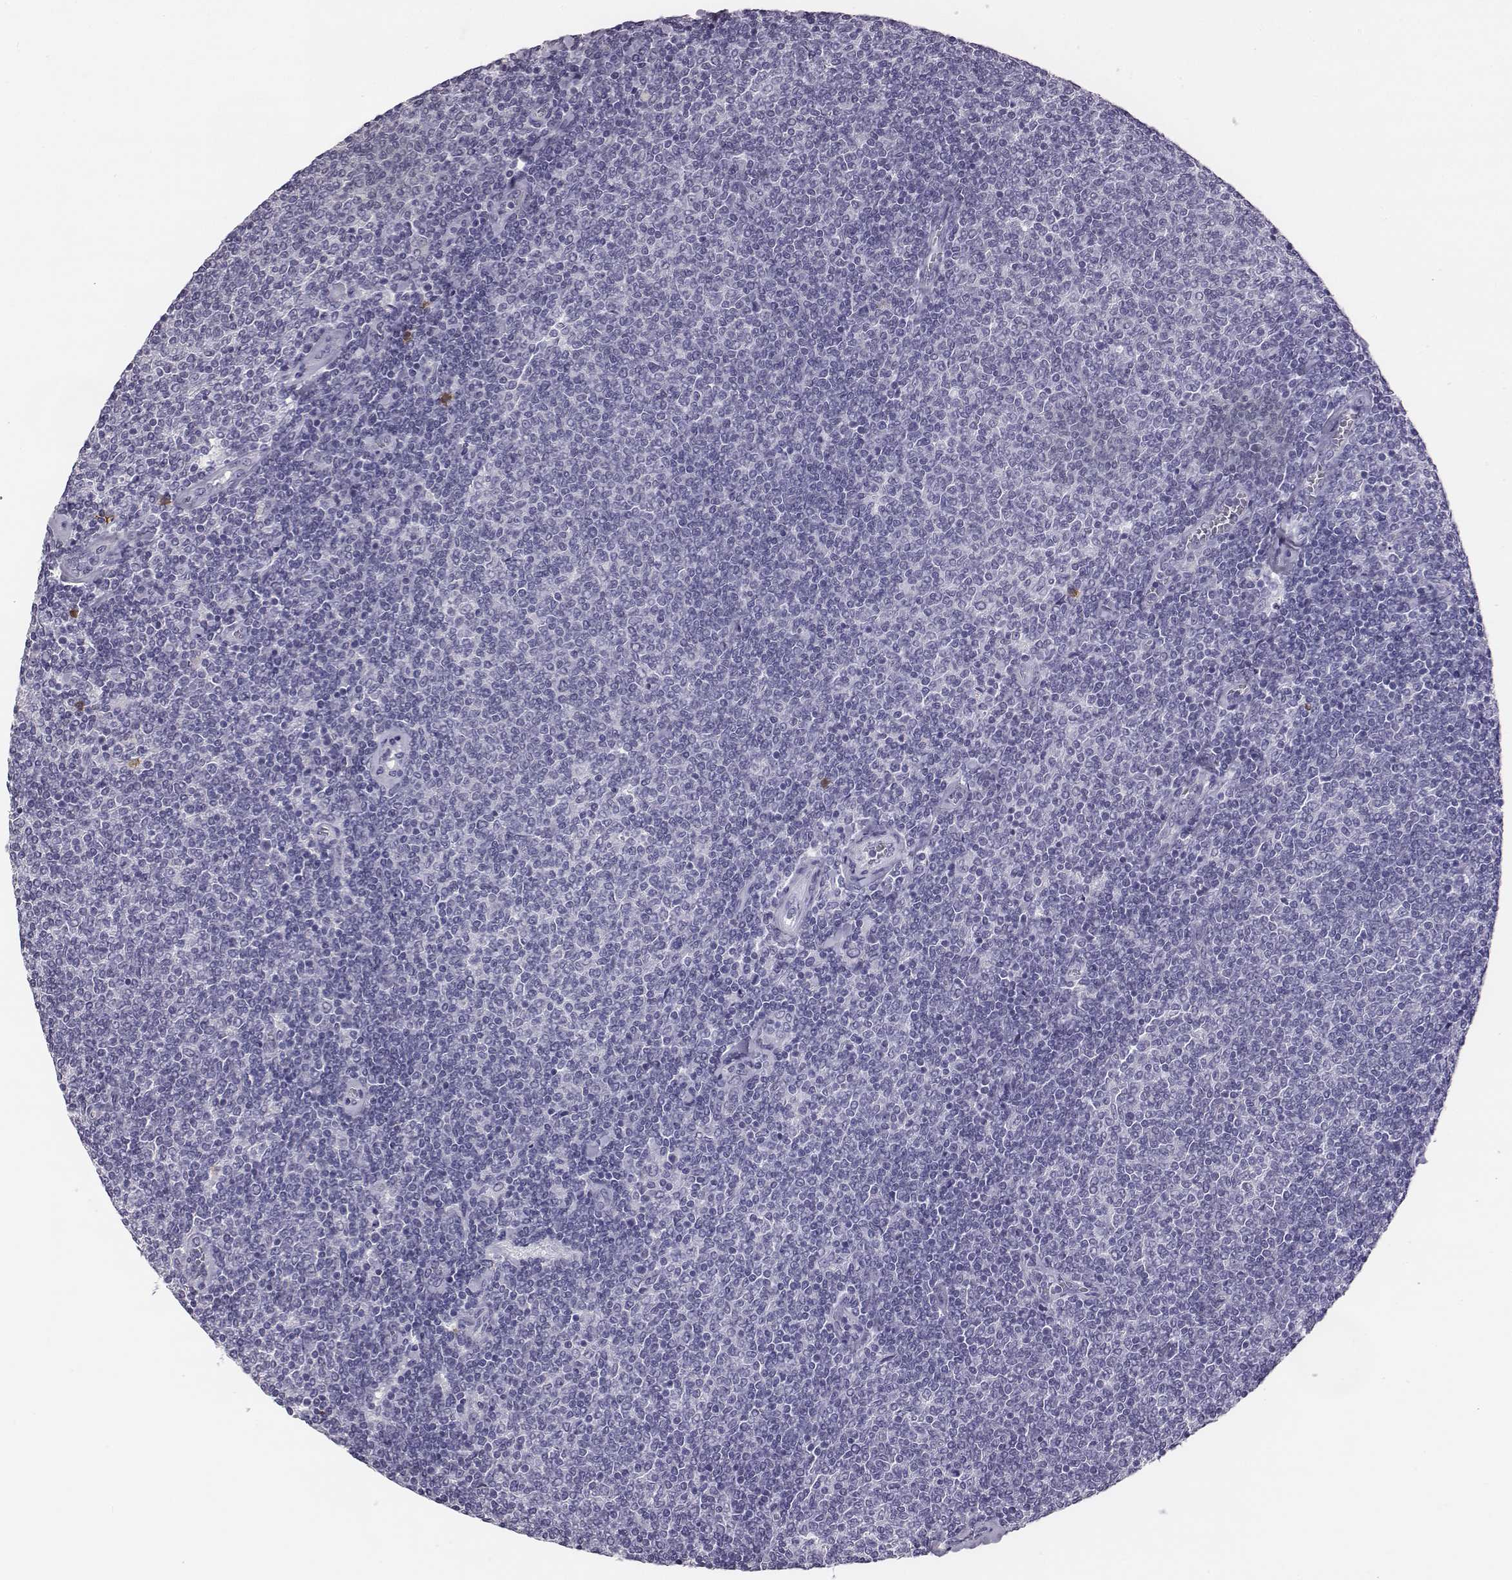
{"staining": {"intensity": "negative", "quantity": "none", "location": "none"}, "tissue": "lymphoma", "cell_type": "Tumor cells", "image_type": "cancer", "snomed": [{"axis": "morphology", "description": "Malignant lymphoma, non-Hodgkin's type, Low grade"}, {"axis": "topography", "description": "Lymph node"}], "caption": "Immunohistochemistry (IHC) image of neoplastic tissue: lymphoma stained with DAB (3,3'-diaminobenzidine) displays no significant protein expression in tumor cells. The staining is performed using DAB (3,3'-diaminobenzidine) brown chromogen with nuclei counter-stained in using hematoxylin.", "gene": "ACOD1", "patient": {"sex": "male", "age": 52}}